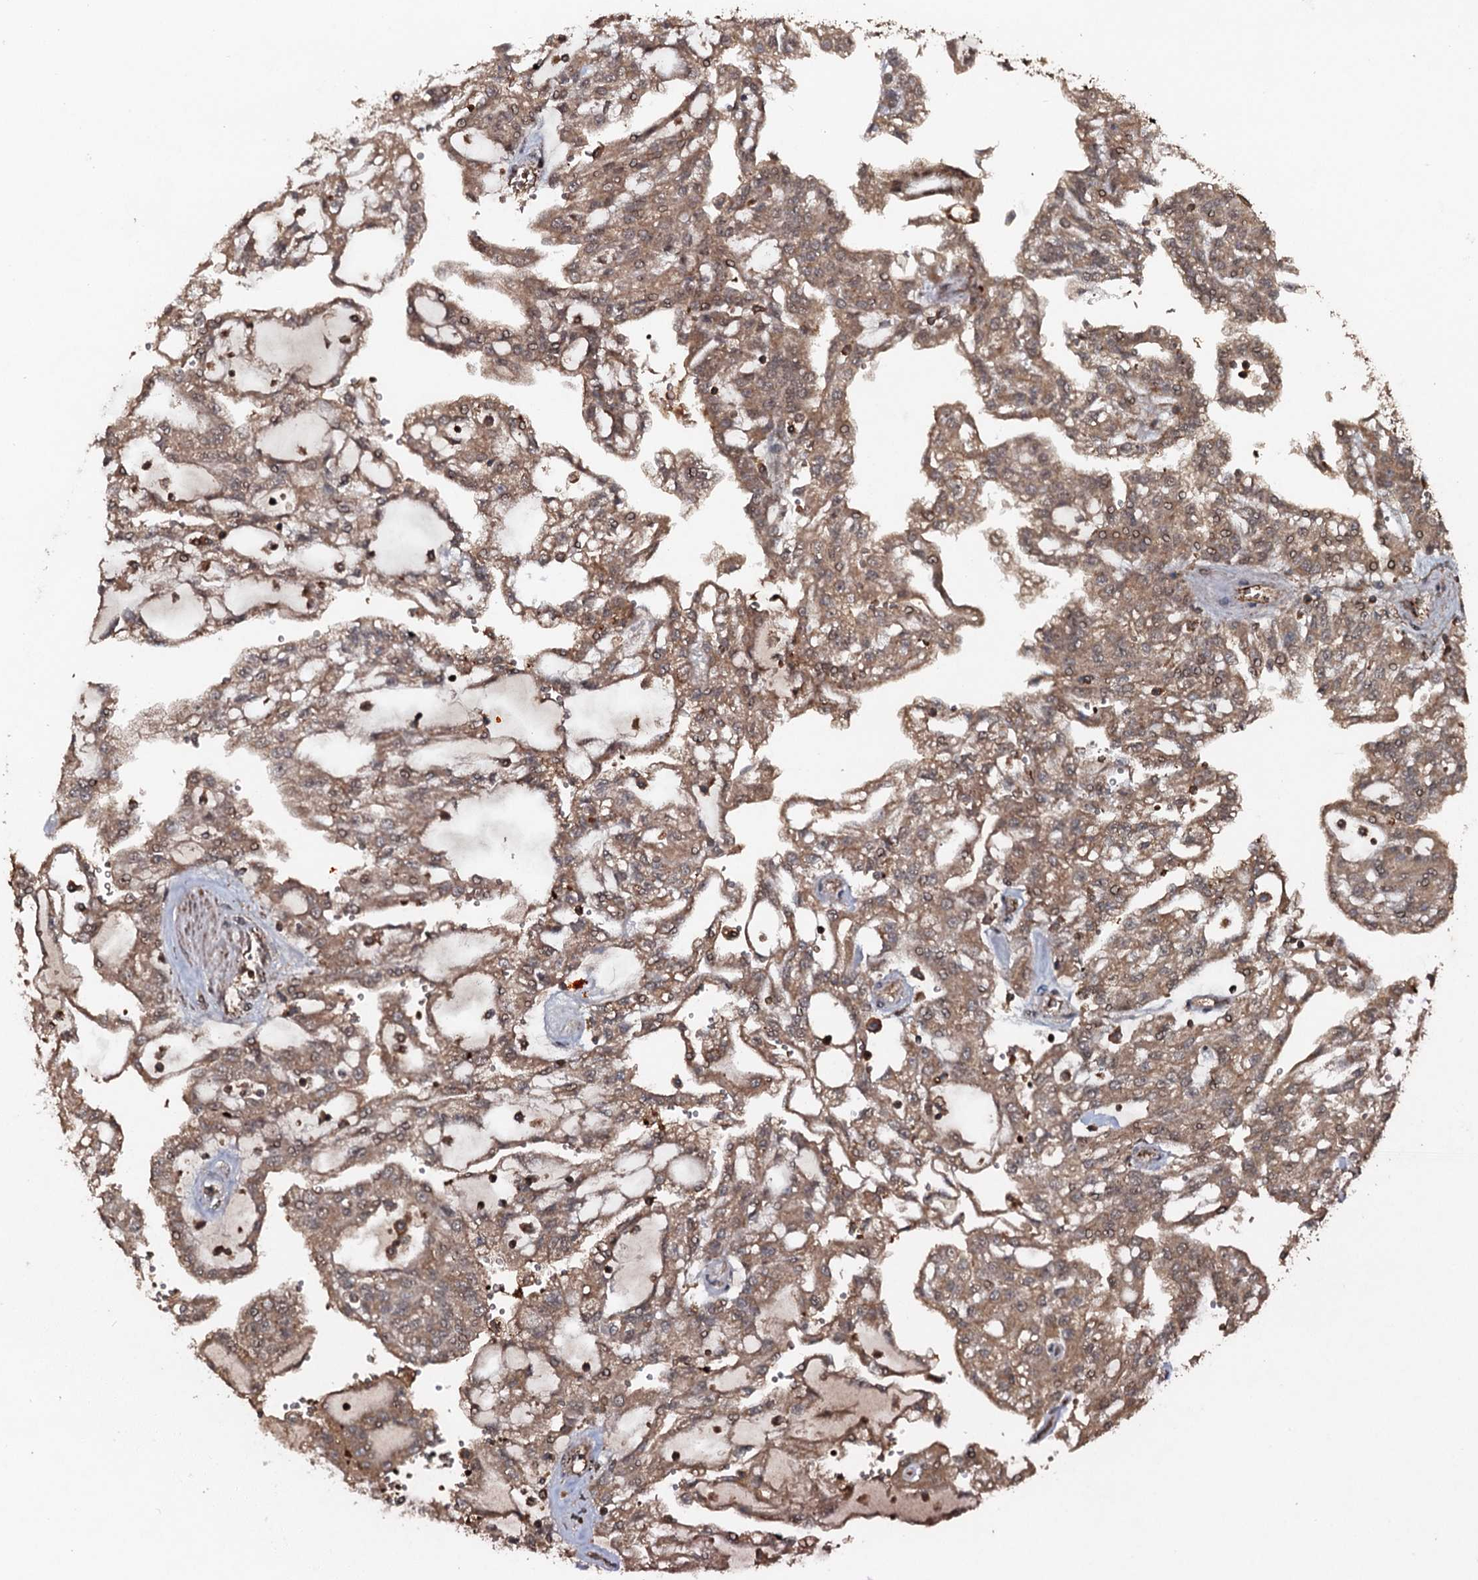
{"staining": {"intensity": "moderate", "quantity": ">75%", "location": "cytoplasmic/membranous"}, "tissue": "renal cancer", "cell_type": "Tumor cells", "image_type": "cancer", "snomed": [{"axis": "morphology", "description": "Adenocarcinoma, NOS"}, {"axis": "topography", "description": "Kidney"}], "caption": "Human renal adenocarcinoma stained with a protein marker shows moderate staining in tumor cells.", "gene": "ADGRG3", "patient": {"sex": "male", "age": 63}}